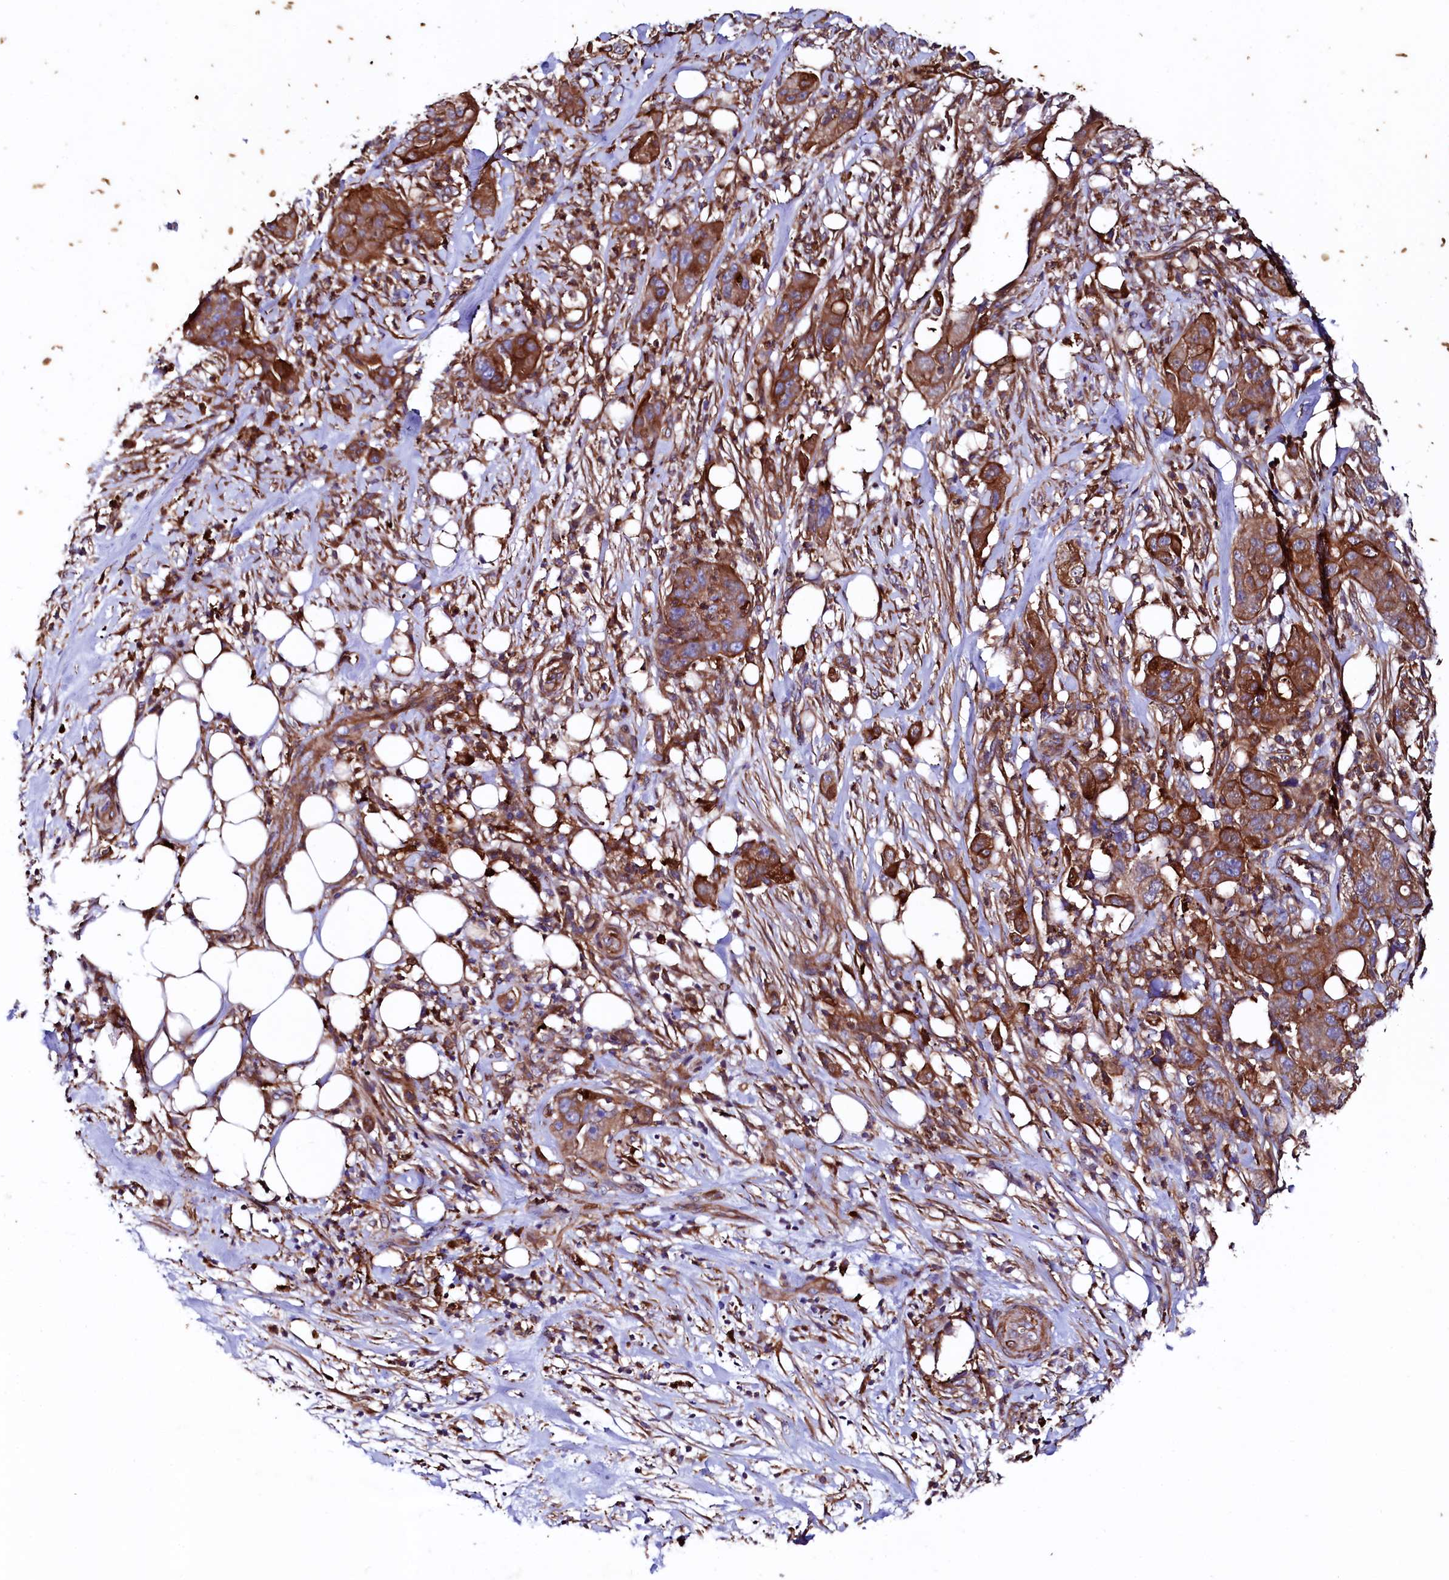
{"staining": {"intensity": "moderate", "quantity": ">75%", "location": "cytoplasmic/membranous"}, "tissue": "pancreatic cancer", "cell_type": "Tumor cells", "image_type": "cancer", "snomed": [{"axis": "morphology", "description": "Adenocarcinoma, NOS"}, {"axis": "topography", "description": "Pancreas"}], "caption": "A brown stain highlights moderate cytoplasmic/membranous positivity of a protein in human pancreatic cancer tumor cells.", "gene": "STAMBPL1", "patient": {"sex": "female", "age": 78}}